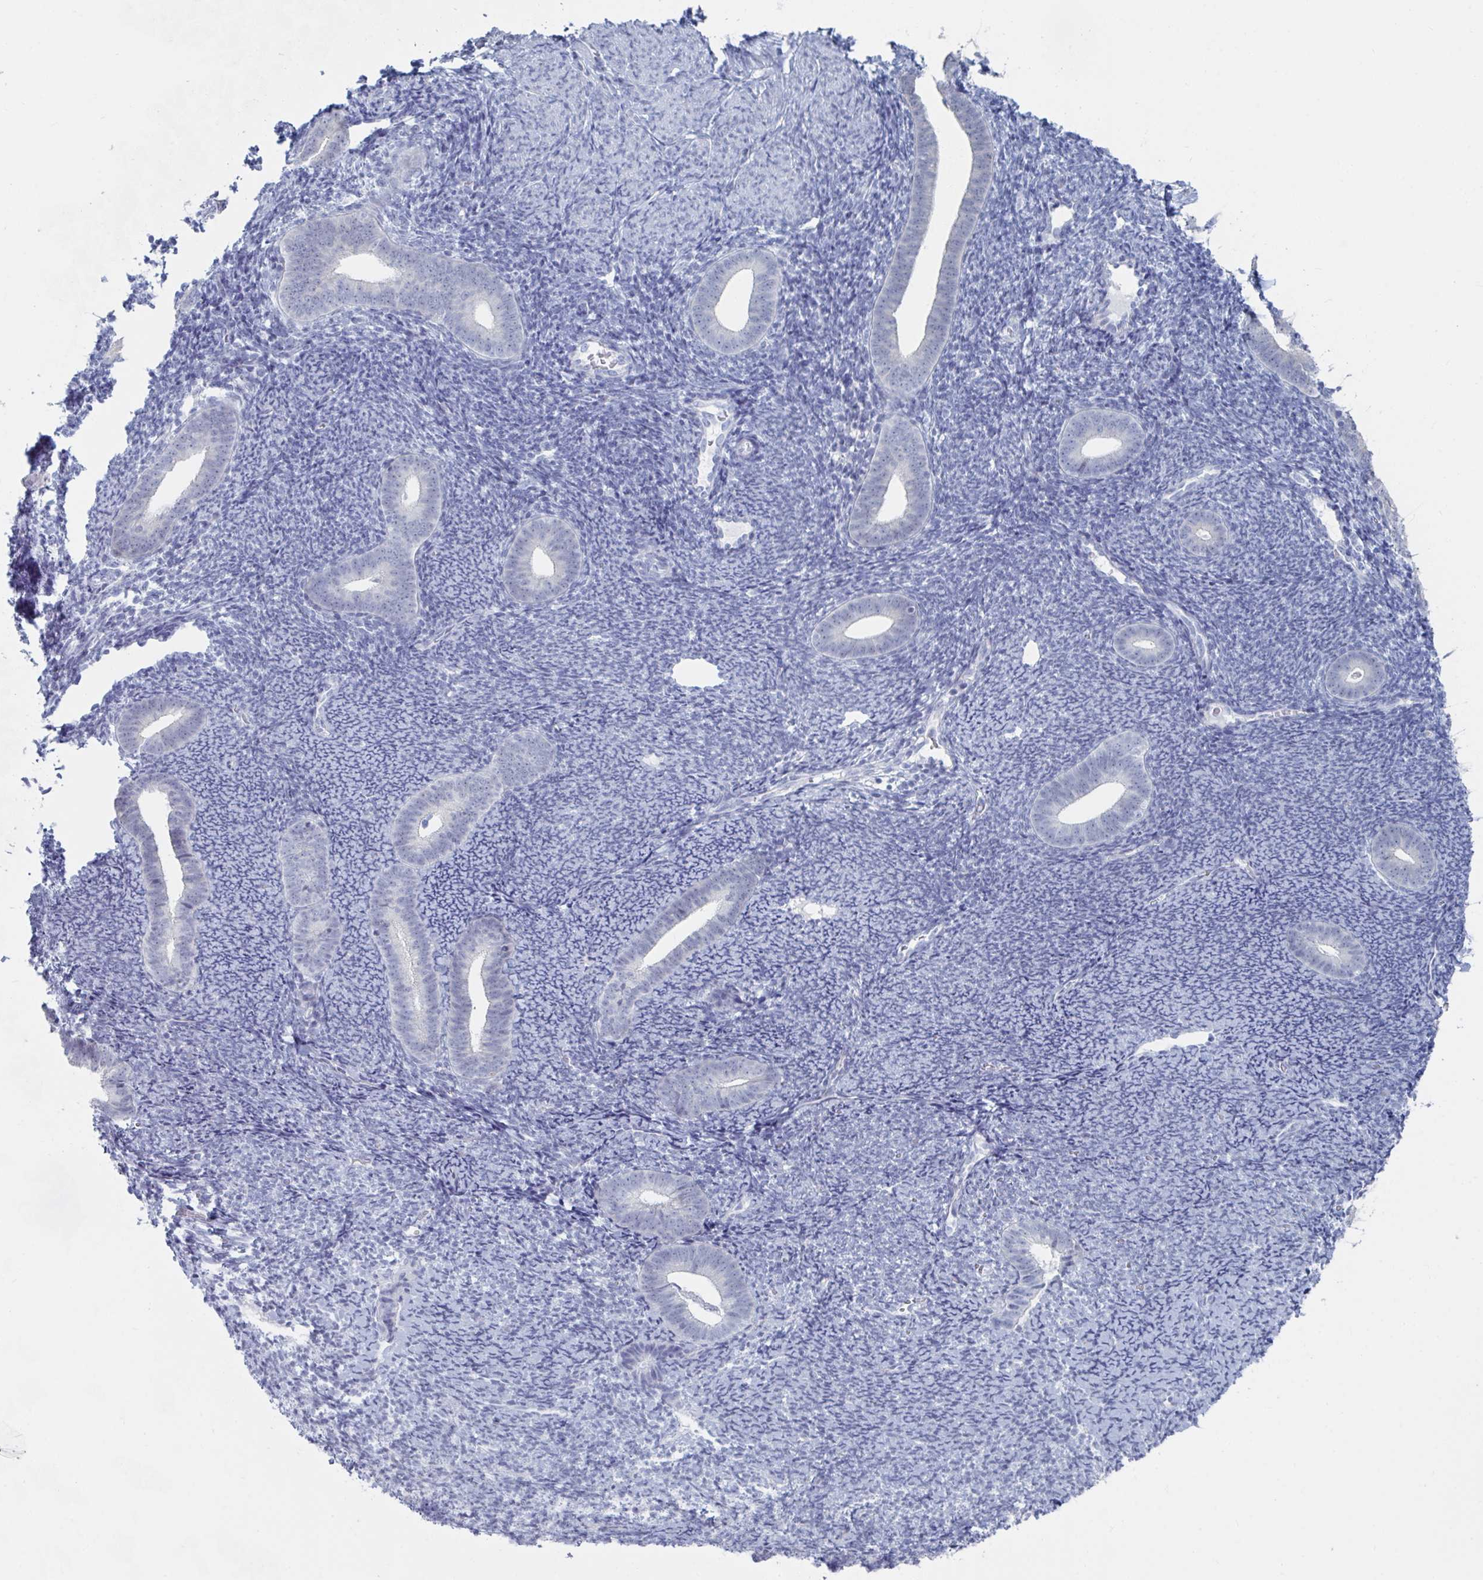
{"staining": {"intensity": "negative", "quantity": "none", "location": "none"}, "tissue": "endometrium", "cell_type": "Cells in endometrial stroma", "image_type": "normal", "snomed": [{"axis": "morphology", "description": "Normal tissue, NOS"}, {"axis": "topography", "description": "Endometrium"}], "caption": "Immunohistochemical staining of normal human endometrium exhibits no significant staining in cells in endometrial stroma. The staining is performed using DAB (3,3'-diaminobenzidine) brown chromogen with nuclei counter-stained in using hematoxylin.", "gene": "FOXA1", "patient": {"sex": "female", "age": 39}}